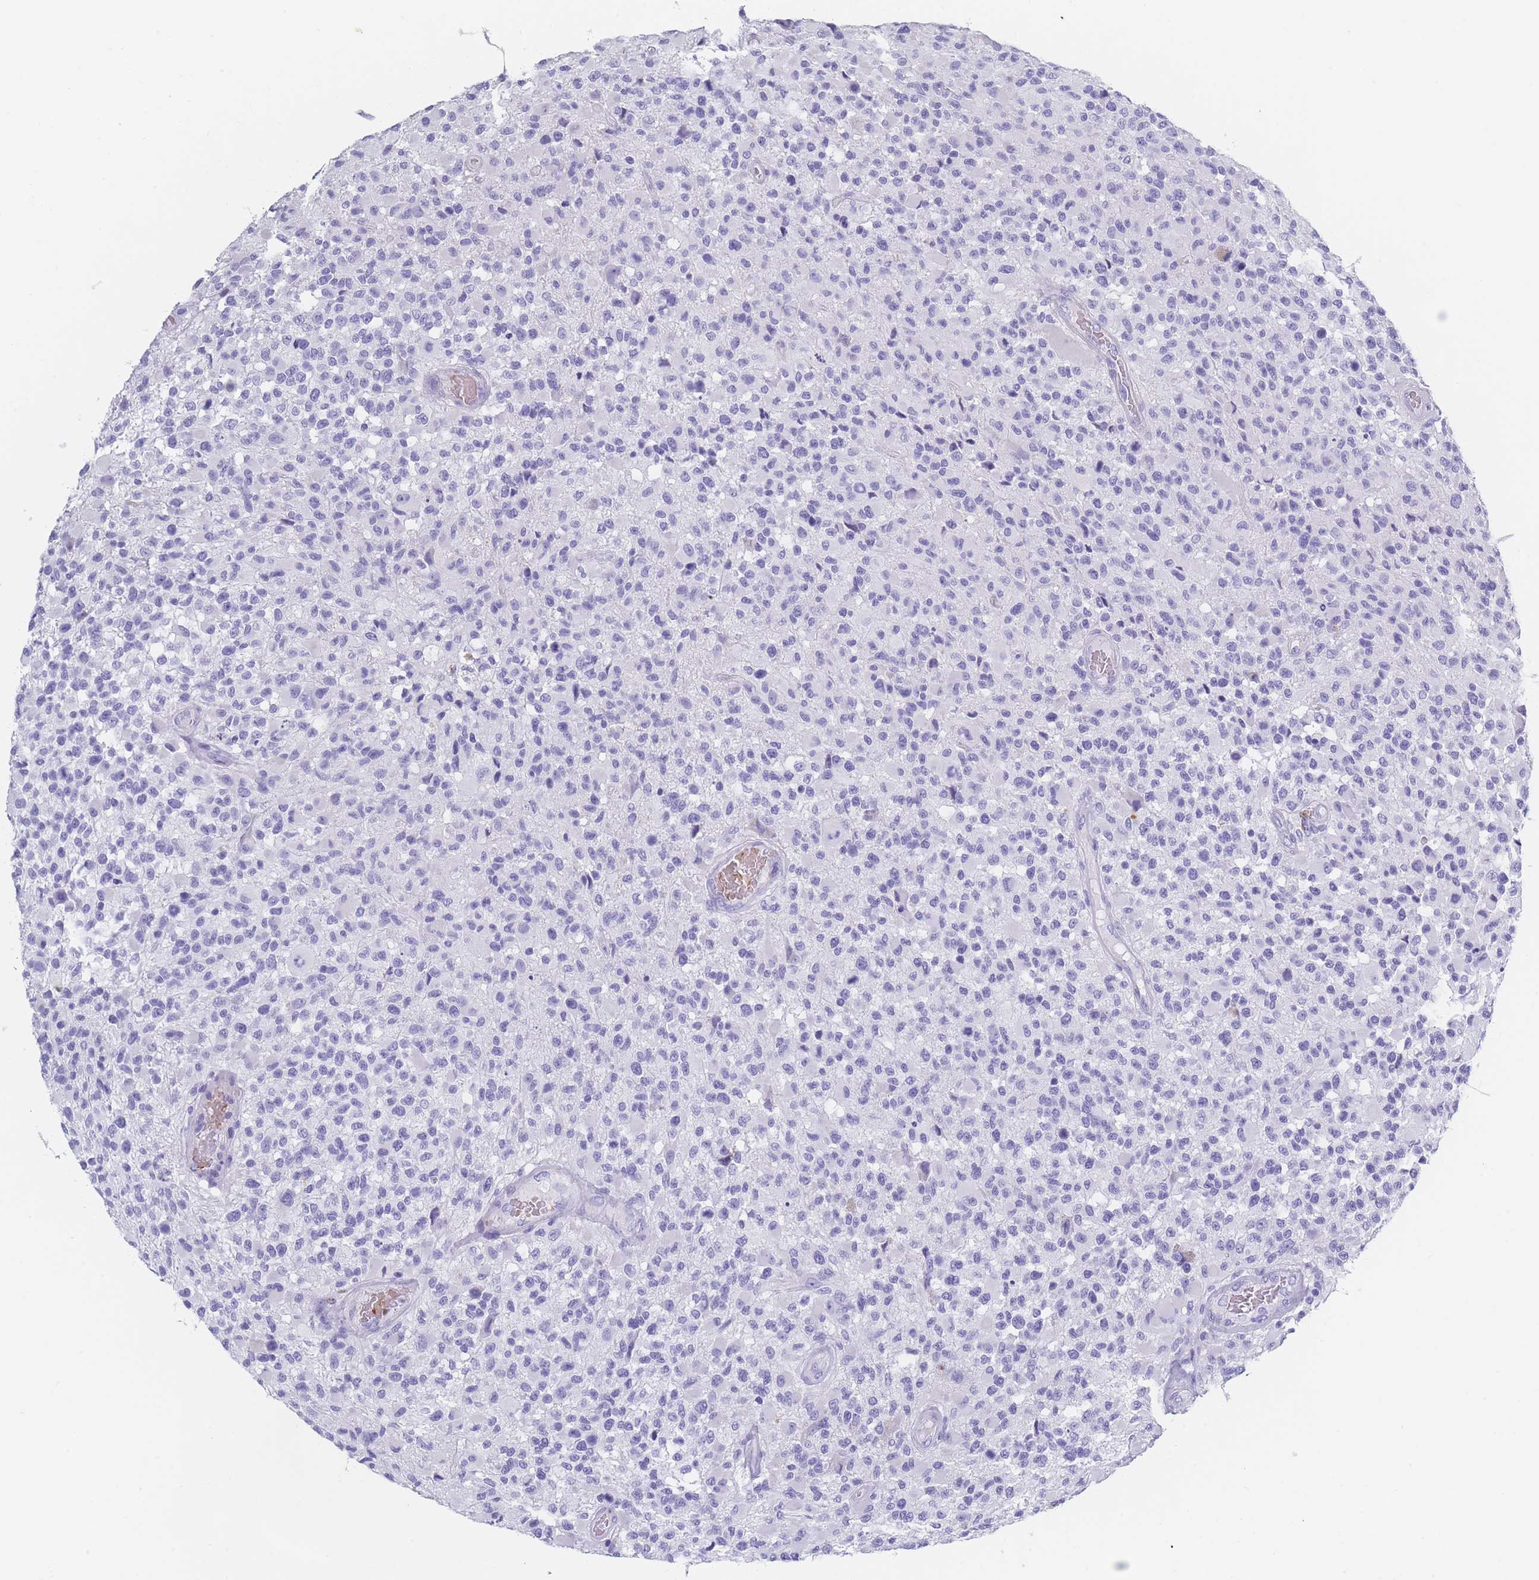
{"staining": {"intensity": "negative", "quantity": "none", "location": "none"}, "tissue": "glioma", "cell_type": "Tumor cells", "image_type": "cancer", "snomed": [{"axis": "morphology", "description": "Glioma, malignant, High grade"}, {"axis": "morphology", "description": "Glioblastoma, NOS"}, {"axis": "topography", "description": "Brain"}], "caption": "The image reveals no significant positivity in tumor cells of glioma. Brightfield microscopy of IHC stained with DAB (3,3'-diaminobenzidine) (brown) and hematoxylin (blue), captured at high magnification.", "gene": "OR5D16", "patient": {"sex": "male", "age": 60}}